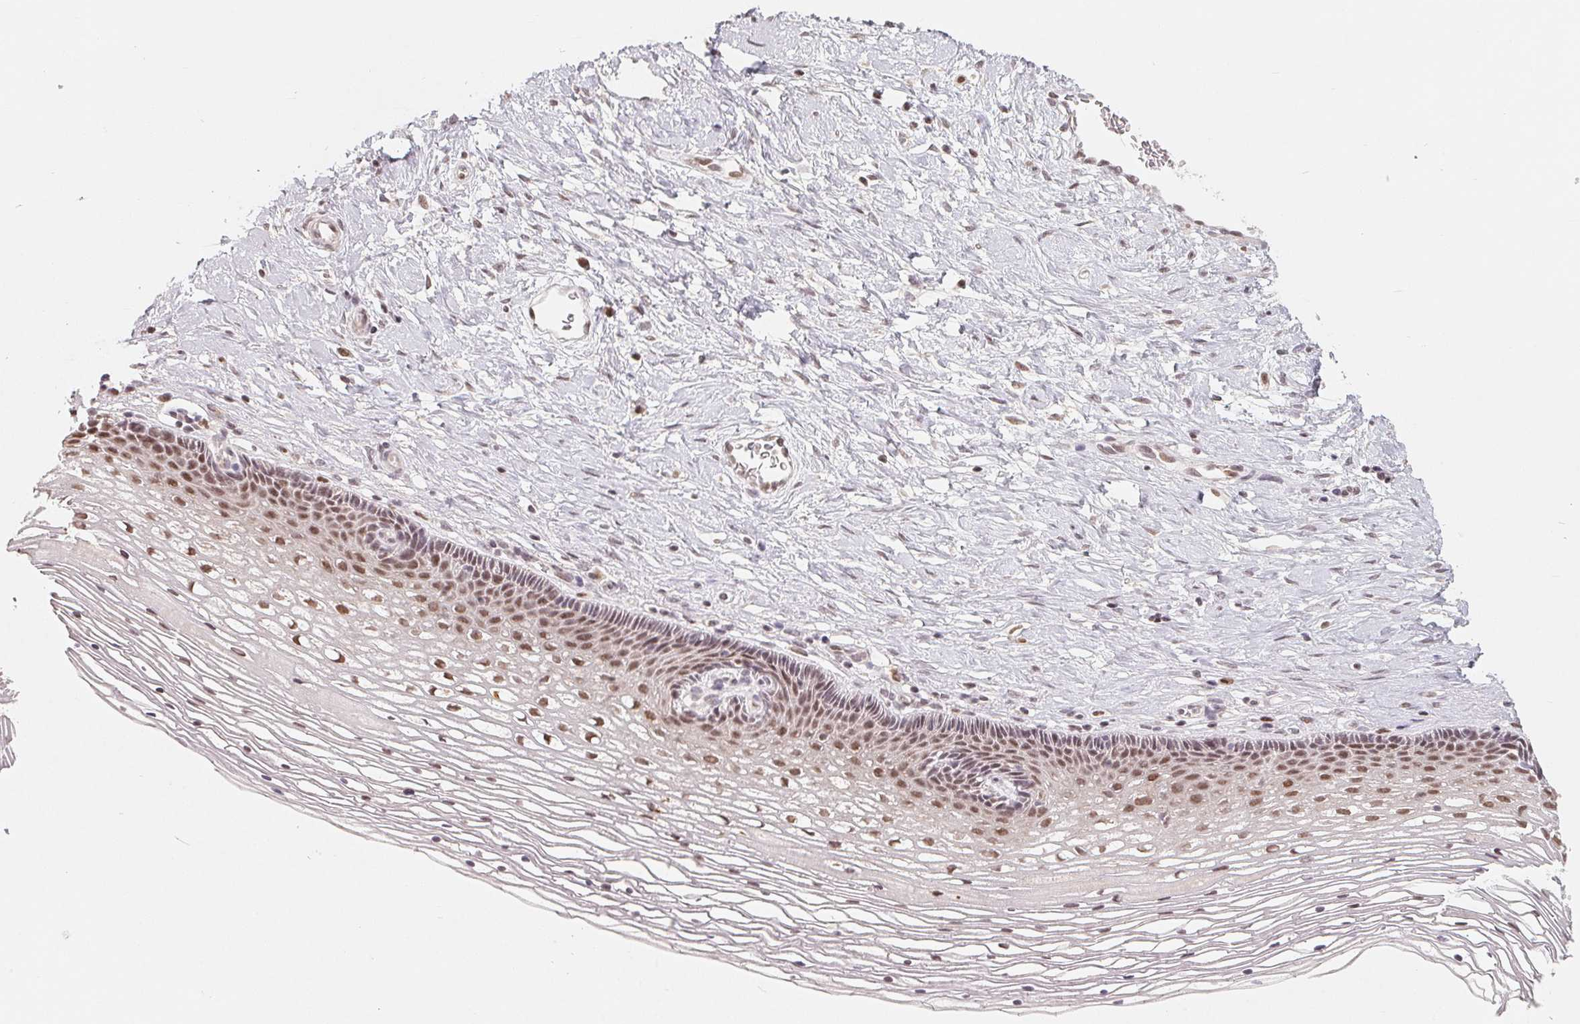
{"staining": {"intensity": "weak", "quantity": "25%-75%", "location": "nuclear"}, "tissue": "cervix", "cell_type": "Glandular cells", "image_type": "normal", "snomed": [{"axis": "morphology", "description": "Normal tissue, NOS"}, {"axis": "topography", "description": "Cervix"}], "caption": "The histopathology image reveals immunohistochemical staining of normal cervix. There is weak nuclear positivity is present in about 25%-75% of glandular cells. The protein is stained brown, and the nuclei are stained in blue (DAB (3,3'-diaminobenzidine) IHC with brightfield microscopy, high magnification).", "gene": "CCDC138", "patient": {"sex": "female", "age": 34}}